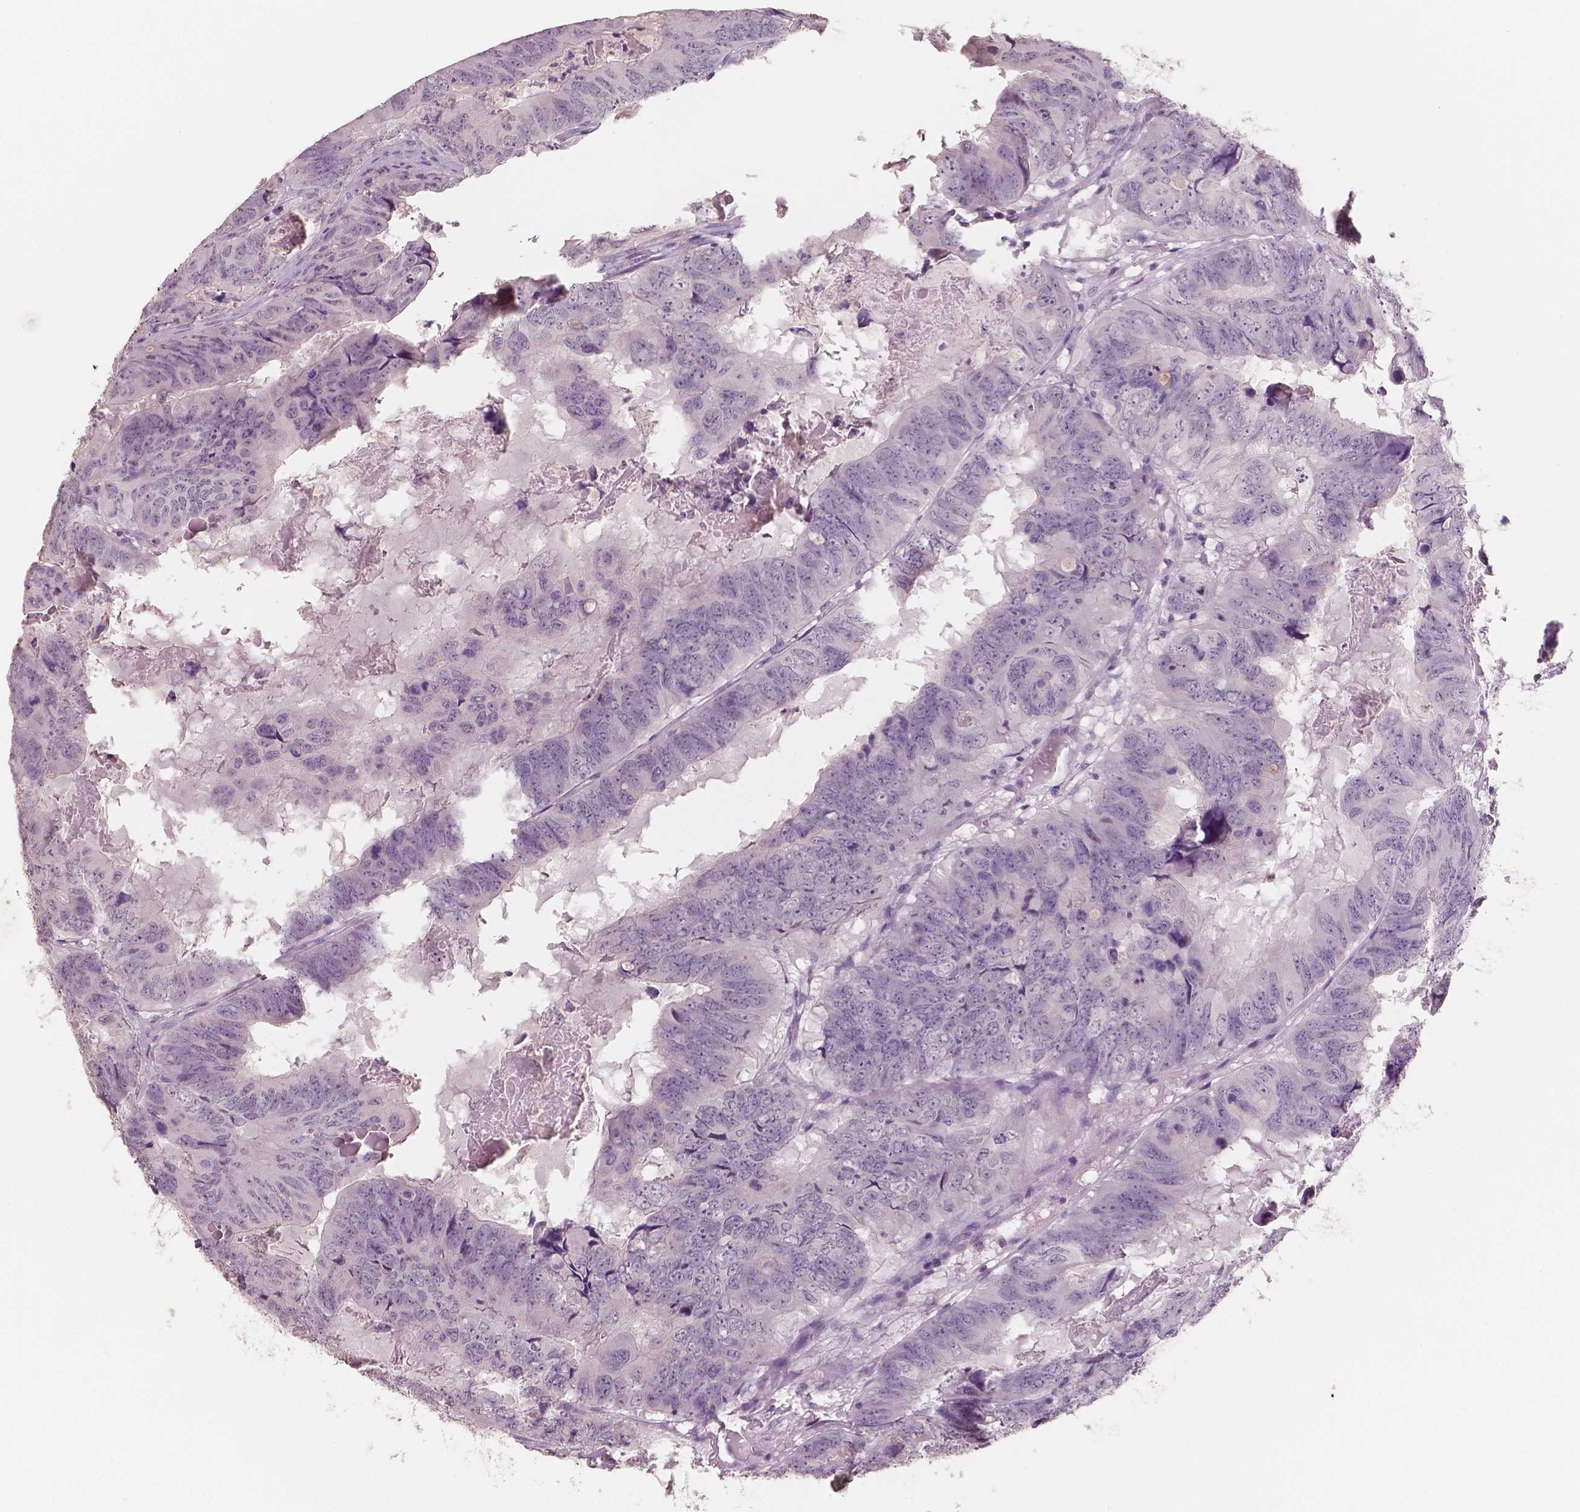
{"staining": {"intensity": "negative", "quantity": "none", "location": "none"}, "tissue": "colorectal cancer", "cell_type": "Tumor cells", "image_type": "cancer", "snomed": [{"axis": "morphology", "description": "Adenocarcinoma, NOS"}, {"axis": "topography", "description": "Colon"}], "caption": "Immunohistochemical staining of human colorectal cancer displays no significant expression in tumor cells.", "gene": "NECAB1", "patient": {"sex": "male", "age": 79}}